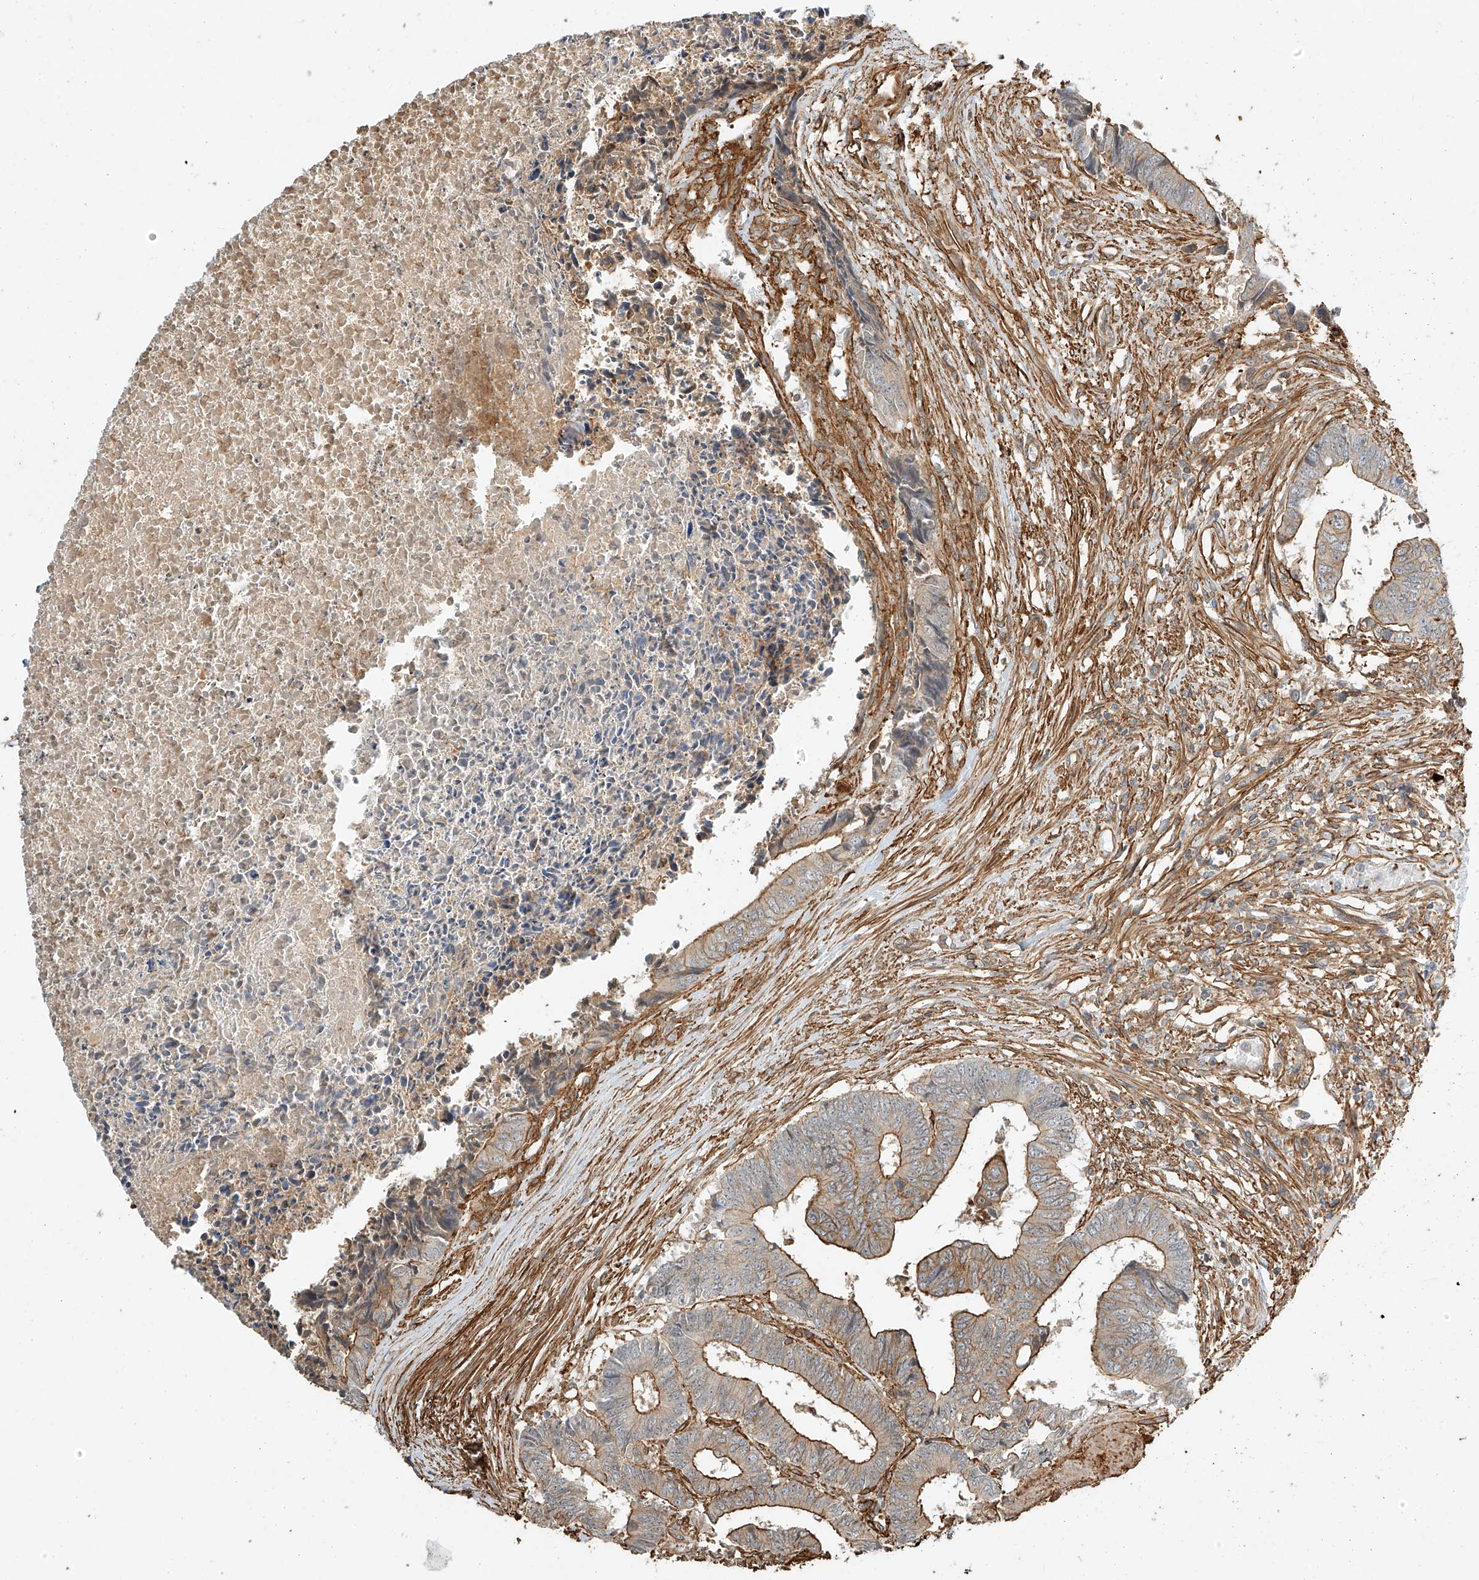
{"staining": {"intensity": "moderate", "quantity": "25%-75%", "location": "cytoplasmic/membranous"}, "tissue": "colorectal cancer", "cell_type": "Tumor cells", "image_type": "cancer", "snomed": [{"axis": "morphology", "description": "Adenocarcinoma, NOS"}, {"axis": "topography", "description": "Rectum"}], "caption": "There is medium levels of moderate cytoplasmic/membranous expression in tumor cells of colorectal cancer (adenocarcinoma), as demonstrated by immunohistochemical staining (brown color).", "gene": "CSMD3", "patient": {"sex": "male", "age": 84}}